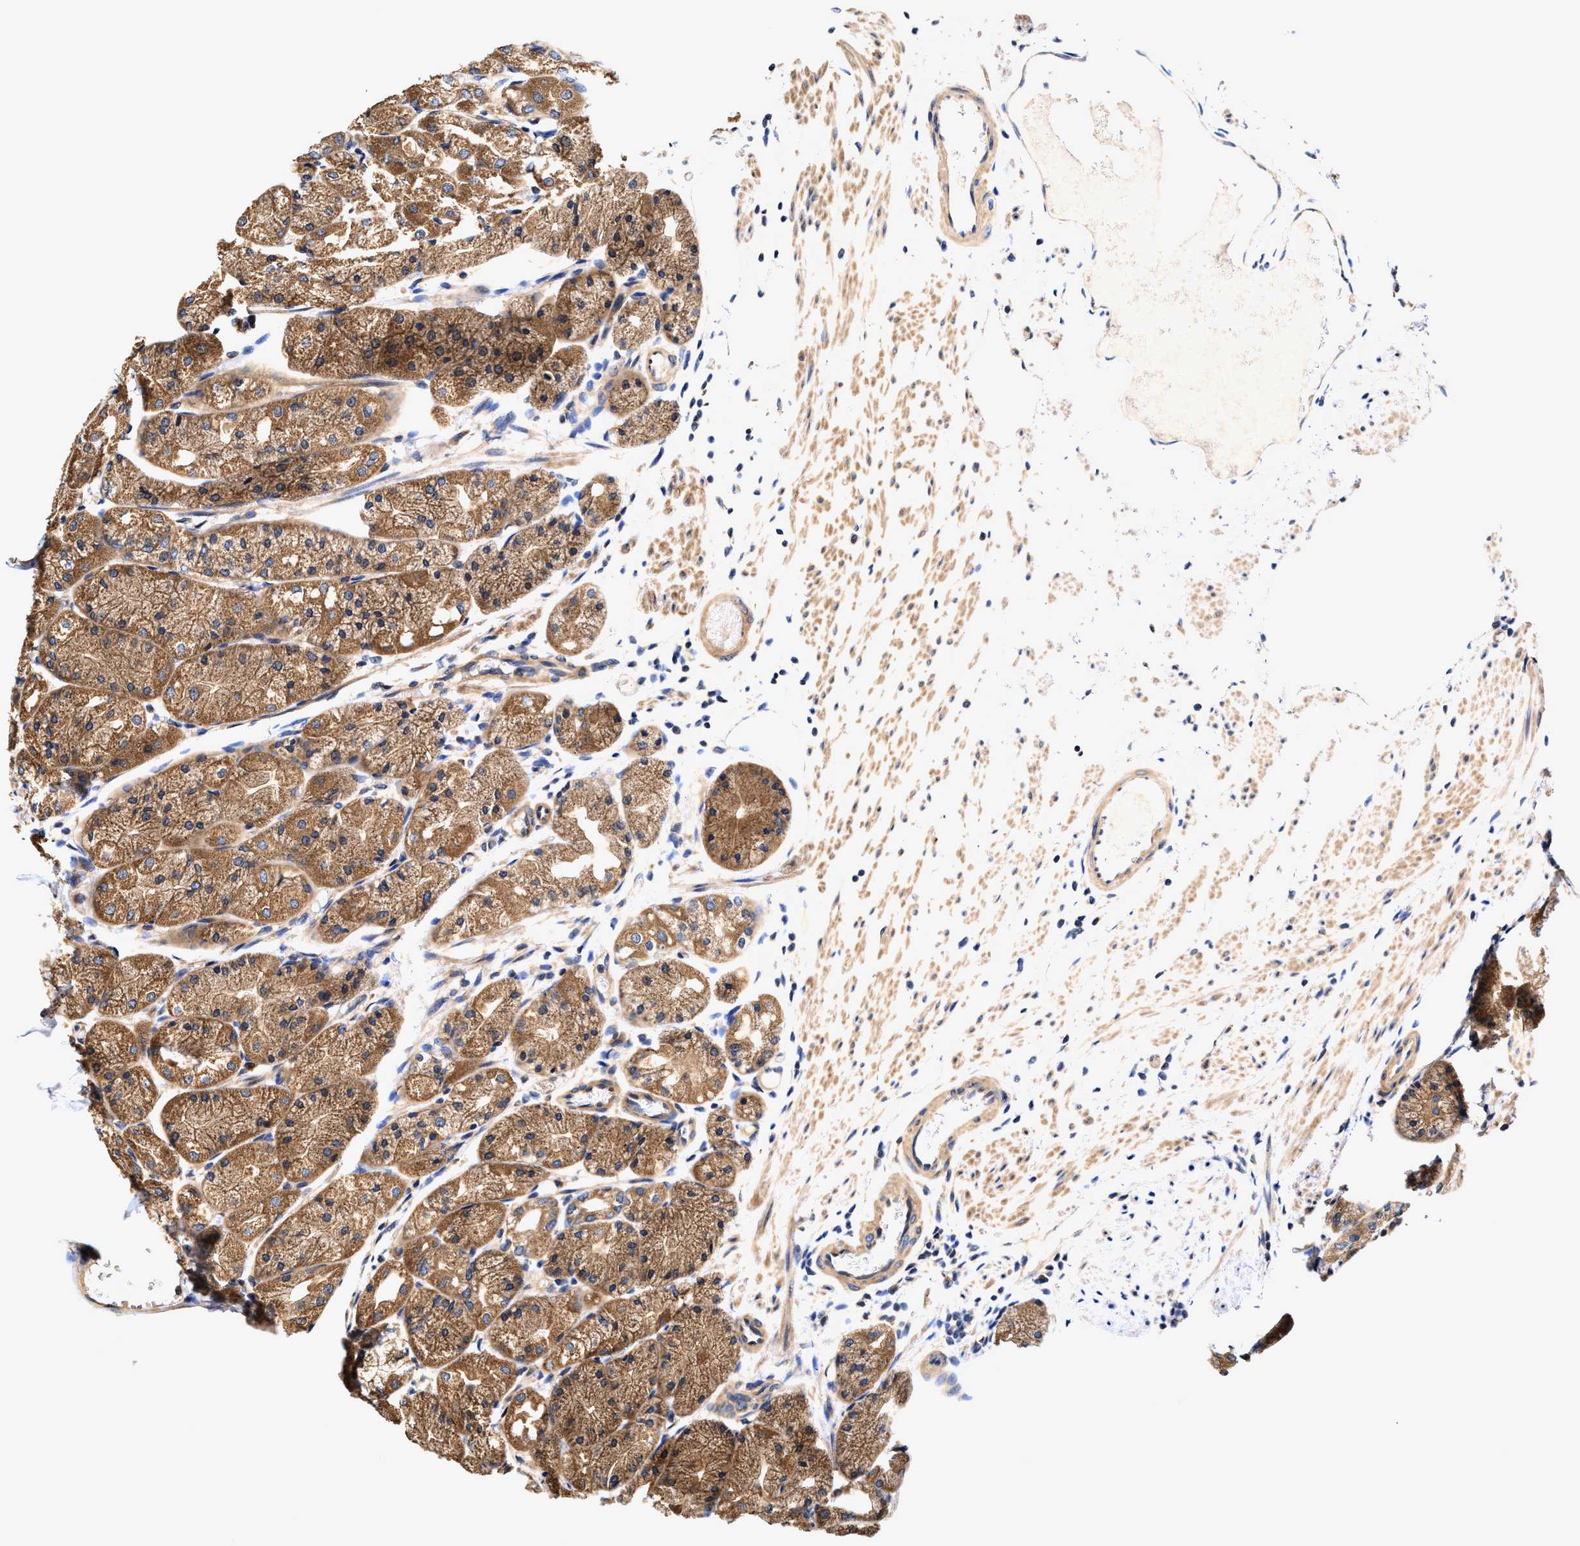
{"staining": {"intensity": "moderate", "quantity": ">75%", "location": "cytoplasmic/membranous"}, "tissue": "stomach", "cell_type": "Glandular cells", "image_type": "normal", "snomed": [{"axis": "morphology", "description": "Normal tissue, NOS"}, {"axis": "topography", "description": "Stomach, upper"}], "caption": "Stomach stained with DAB IHC displays medium levels of moderate cytoplasmic/membranous positivity in about >75% of glandular cells.", "gene": "EFNA4", "patient": {"sex": "male", "age": 72}}